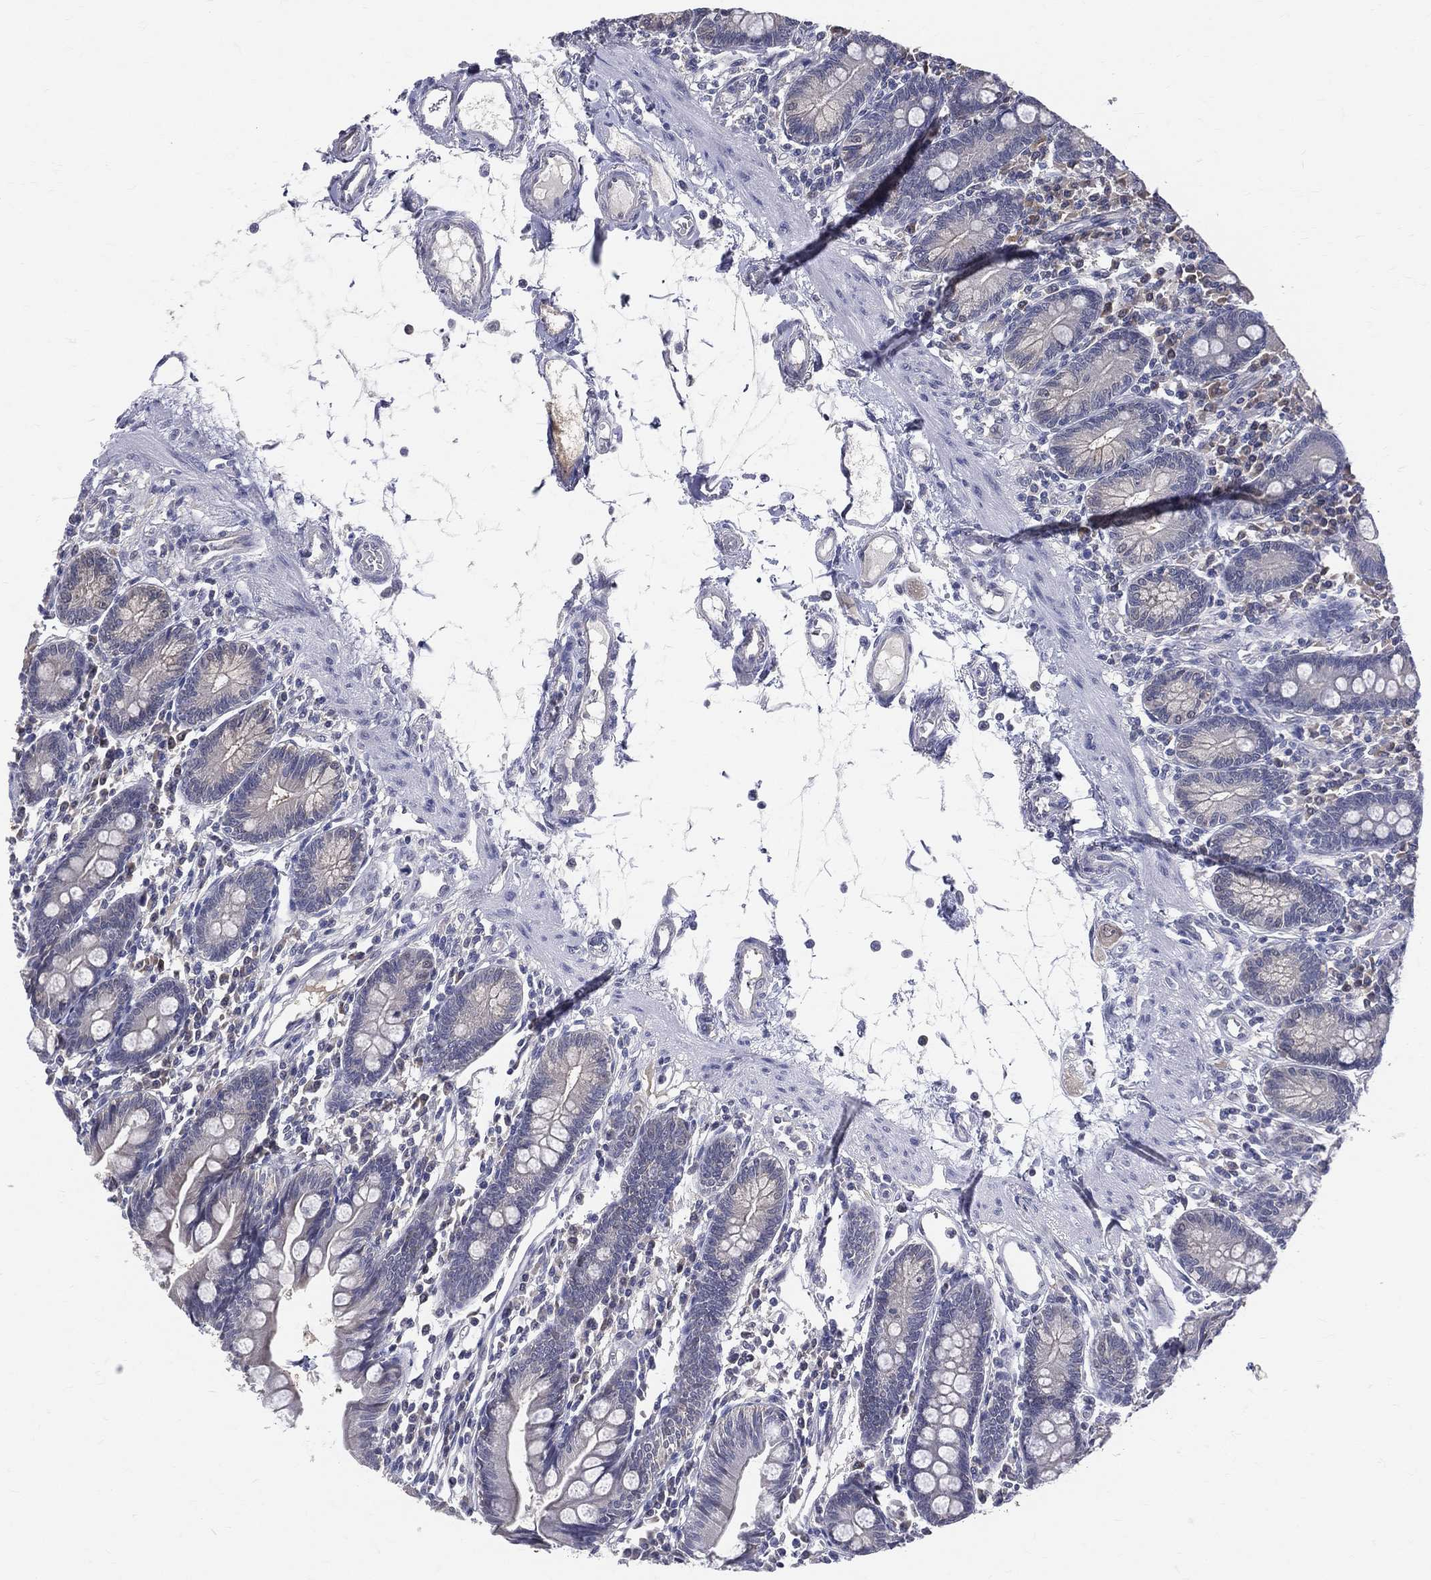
{"staining": {"intensity": "negative", "quantity": "none", "location": "none"}, "tissue": "small intestine", "cell_type": "Glandular cells", "image_type": "normal", "snomed": [{"axis": "morphology", "description": "Normal tissue, NOS"}, {"axis": "topography", "description": "Small intestine"}], "caption": "Immunohistochemistry of unremarkable small intestine displays no expression in glandular cells. Brightfield microscopy of IHC stained with DAB (3,3'-diaminobenzidine) (brown) and hematoxylin (blue), captured at high magnification.", "gene": "DLG4", "patient": {"sex": "male", "age": 88}}